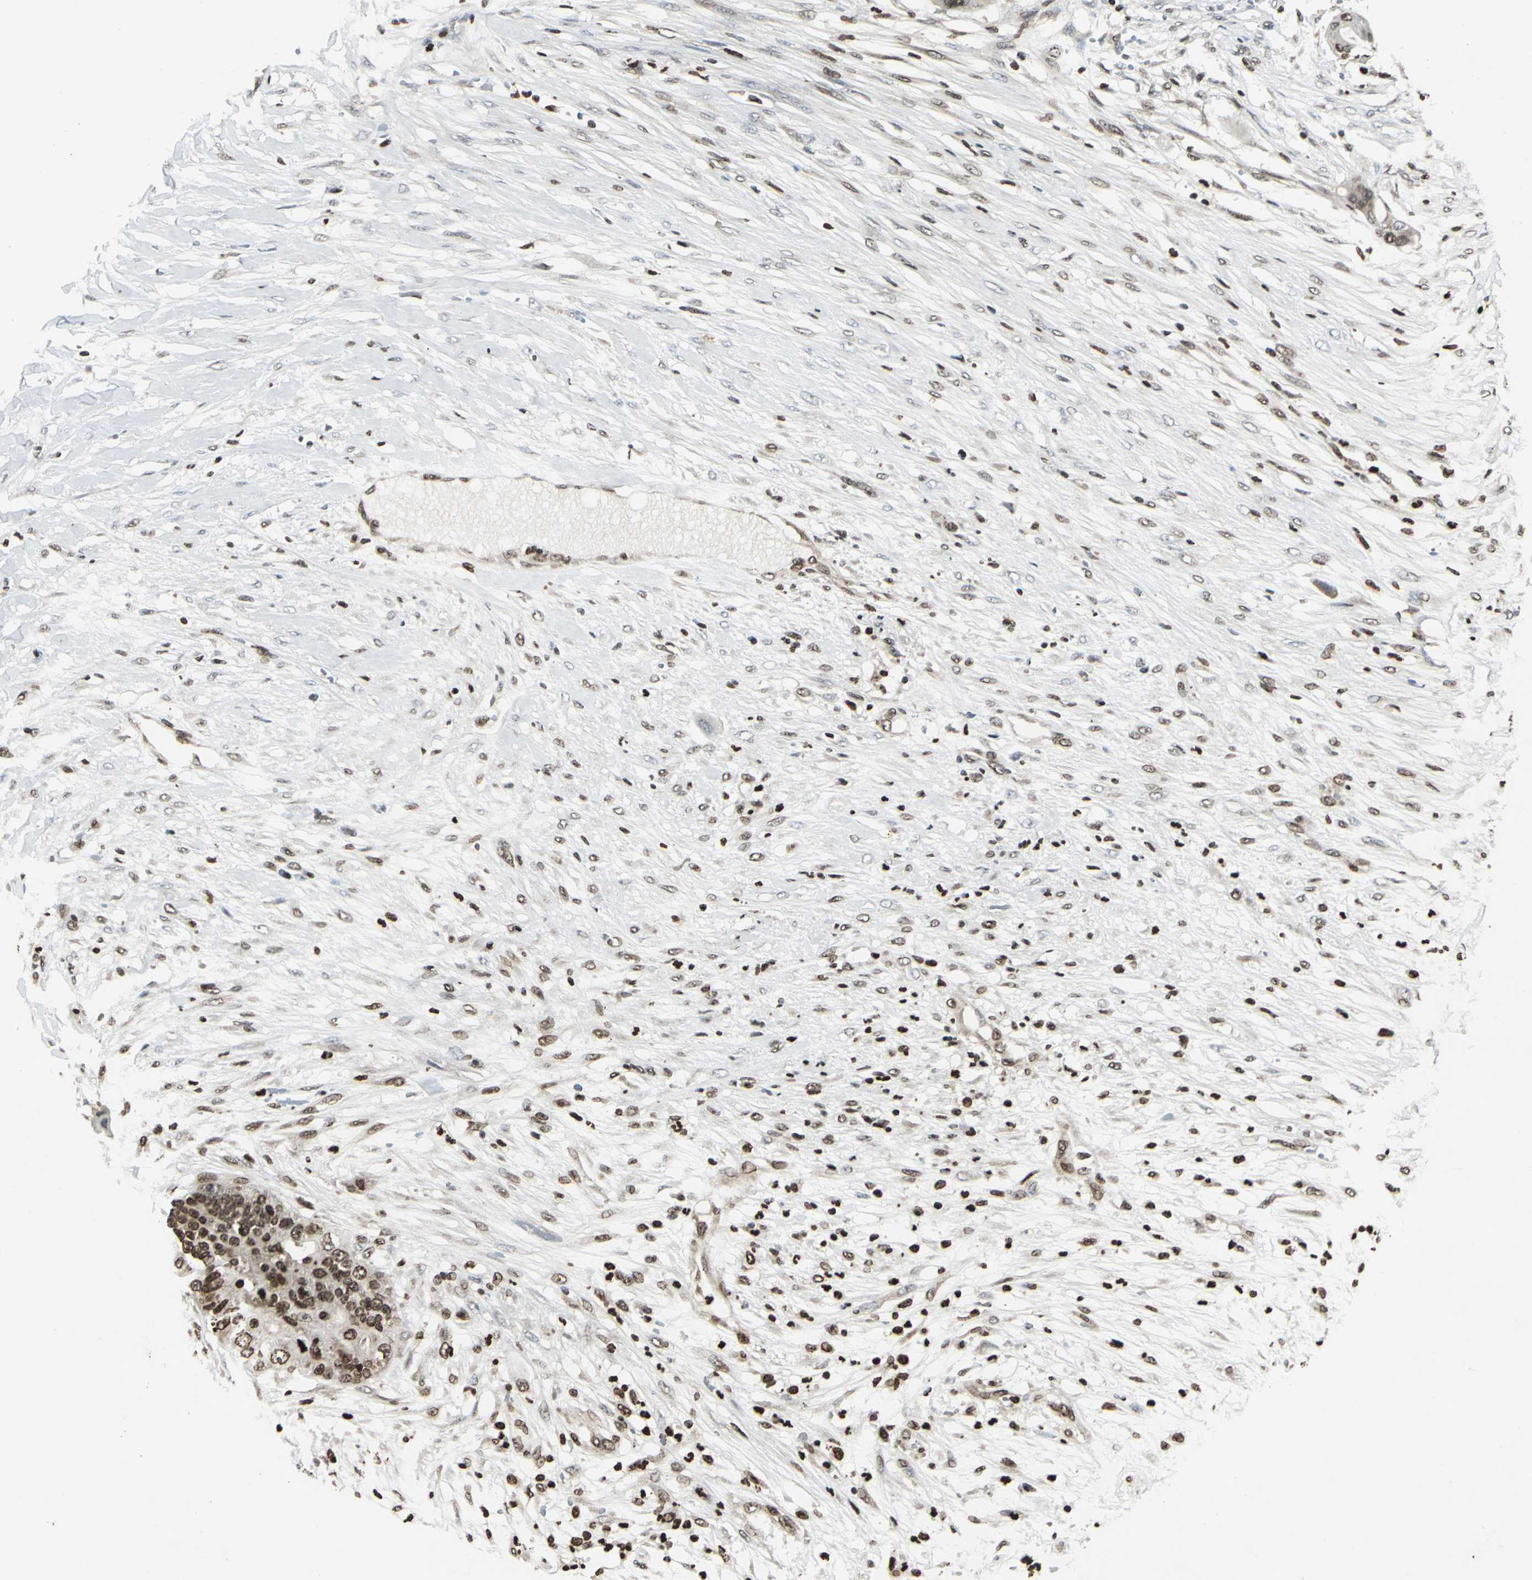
{"staining": {"intensity": "strong", "quantity": ">75%", "location": "cytoplasmic/membranous,nuclear"}, "tissue": "colorectal cancer", "cell_type": "Tumor cells", "image_type": "cancer", "snomed": [{"axis": "morphology", "description": "Adenocarcinoma, NOS"}, {"axis": "topography", "description": "Colon"}], "caption": "An image of colorectal cancer stained for a protein exhibits strong cytoplasmic/membranous and nuclear brown staining in tumor cells.", "gene": "AHR", "patient": {"sex": "female", "age": 57}}